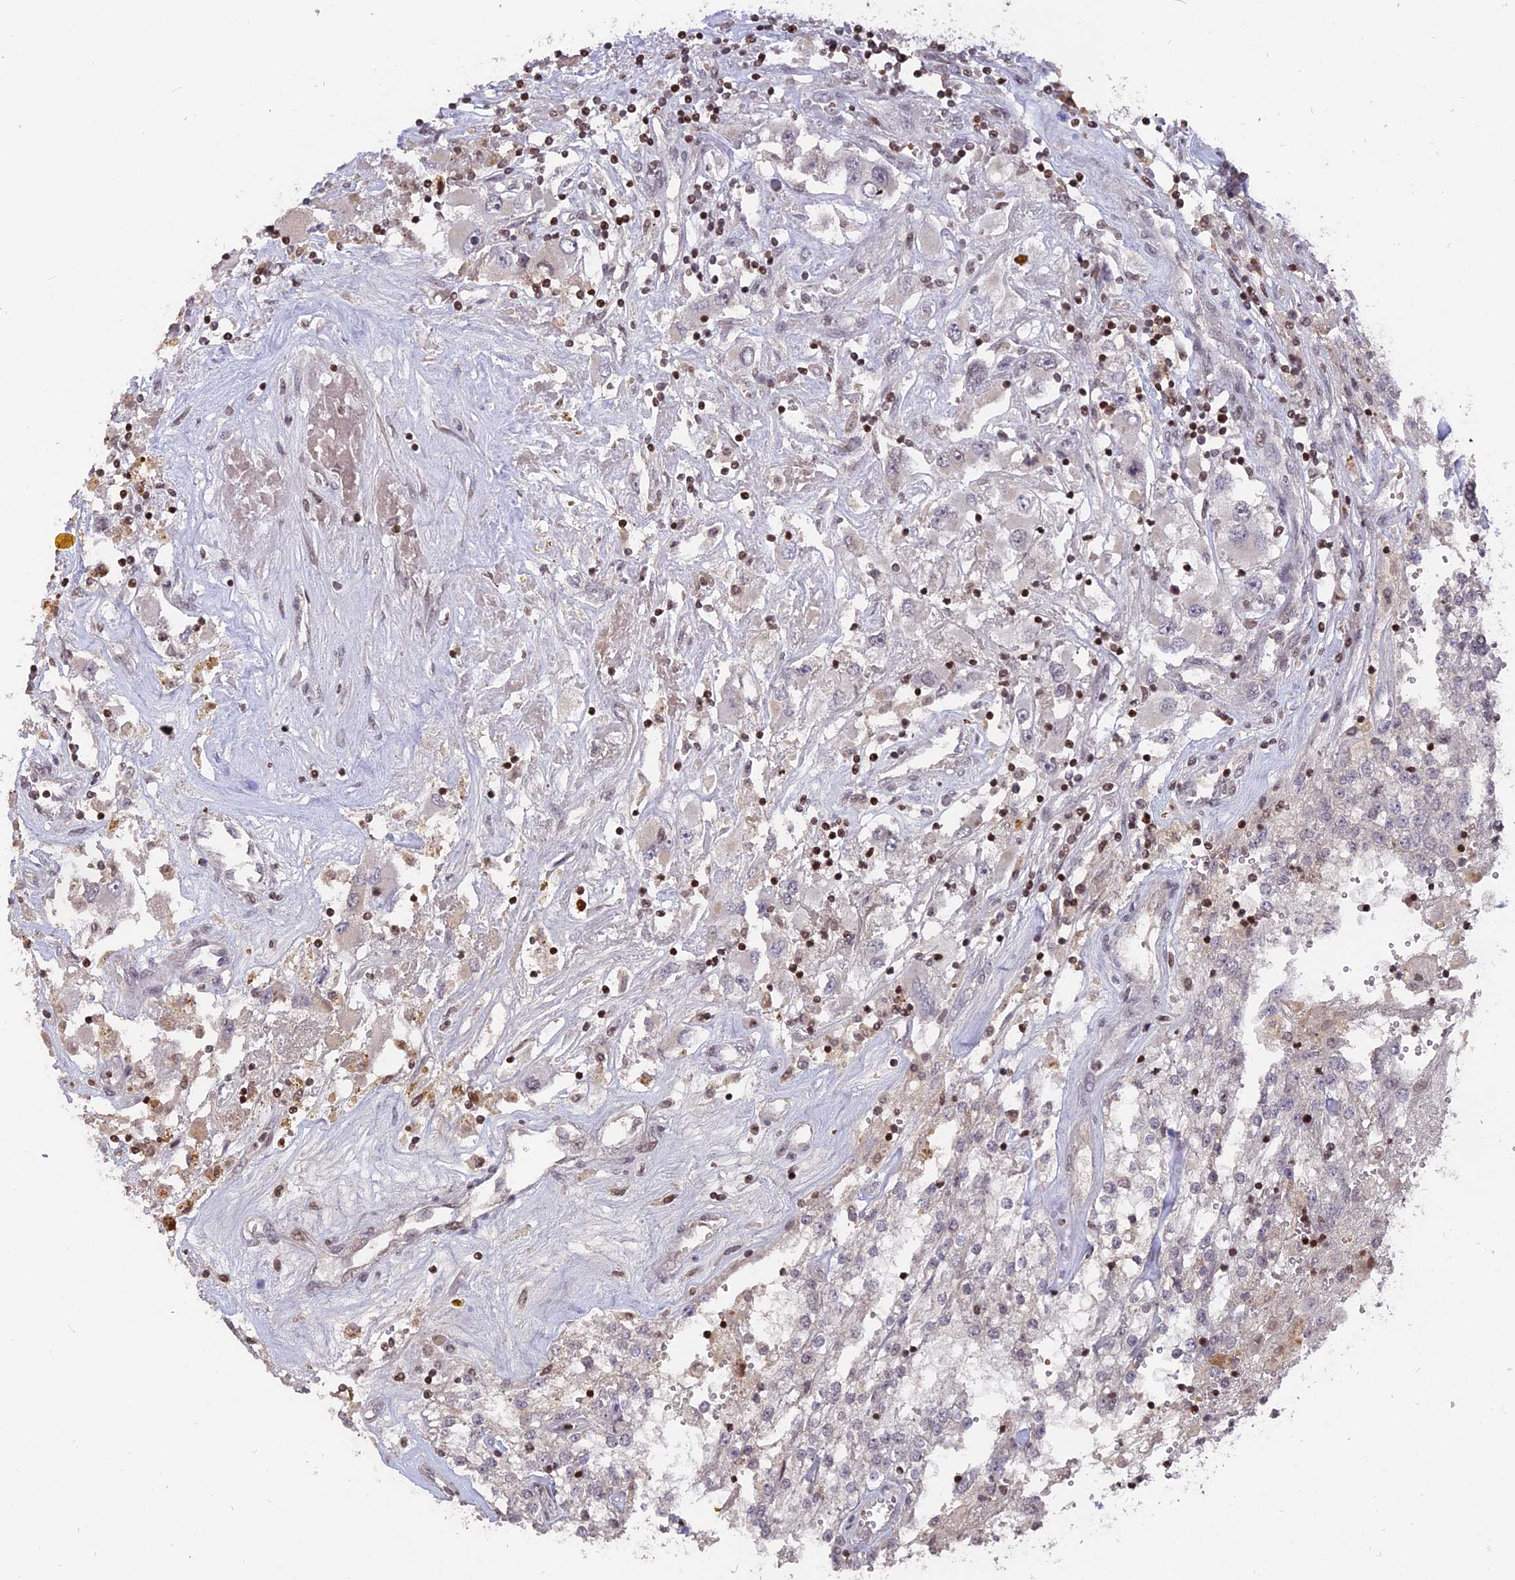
{"staining": {"intensity": "negative", "quantity": "none", "location": "none"}, "tissue": "renal cancer", "cell_type": "Tumor cells", "image_type": "cancer", "snomed": [{"axis": "morphology", "description": "Adenocarcinoma, NOS"}, {"axis": "topography", "description": "Kidney"}], "caption": "A high-resolution image shows immunohistochemistry (IHC) staining of renal cancer (adenocarcinoma), which shows no significant positivity in tumor cells.", "gene": "NR1H3", "patient": {"sex": "female", "age": 52}}